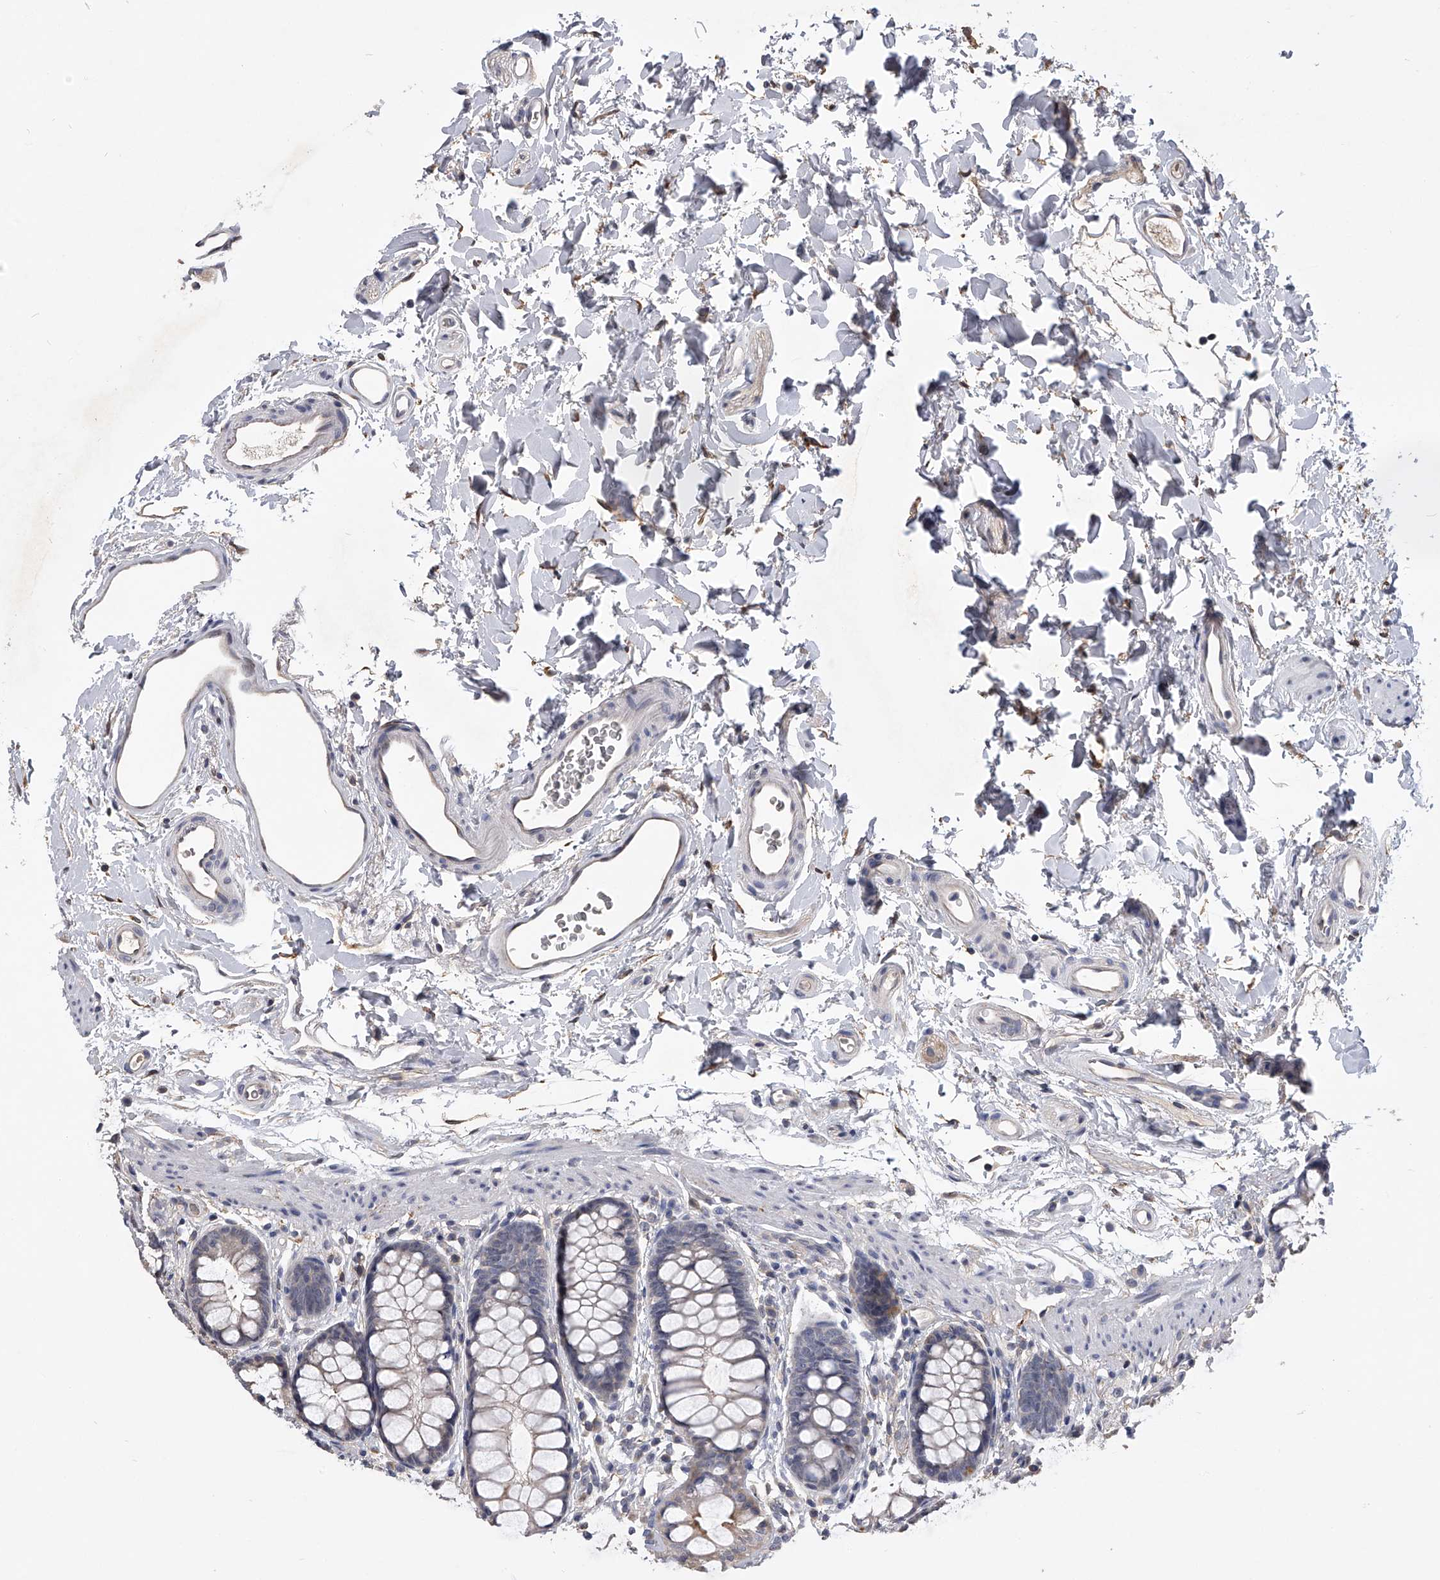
{"staining": {"intensity": "moderate", "quantity": "<25%", "location": "cytoplasmic/membranous"}, "tissue": "rectum", "cell_type": "Glandular cells", "image_type": "normal", "snomed": [{"axis": "morphology", "description": "Normal tissue, NOS"}, {"axis": "topography", "description": "Rectum"}], "caption": "IHC staining of normal rectum, which exhibits low levels of moderate cytoplasmic/membranous expression in about <25% of glandular cells indicating moderate cytoplasmic/membranous protein staining. The staining was performed using DAB (3,3'-diaminobenzidine) (brown) for protein detection and nuclei were counterstained in hematoxylin (blue).", "gene": "MDN1", "patient": {"sex": "female", "age": 65}}